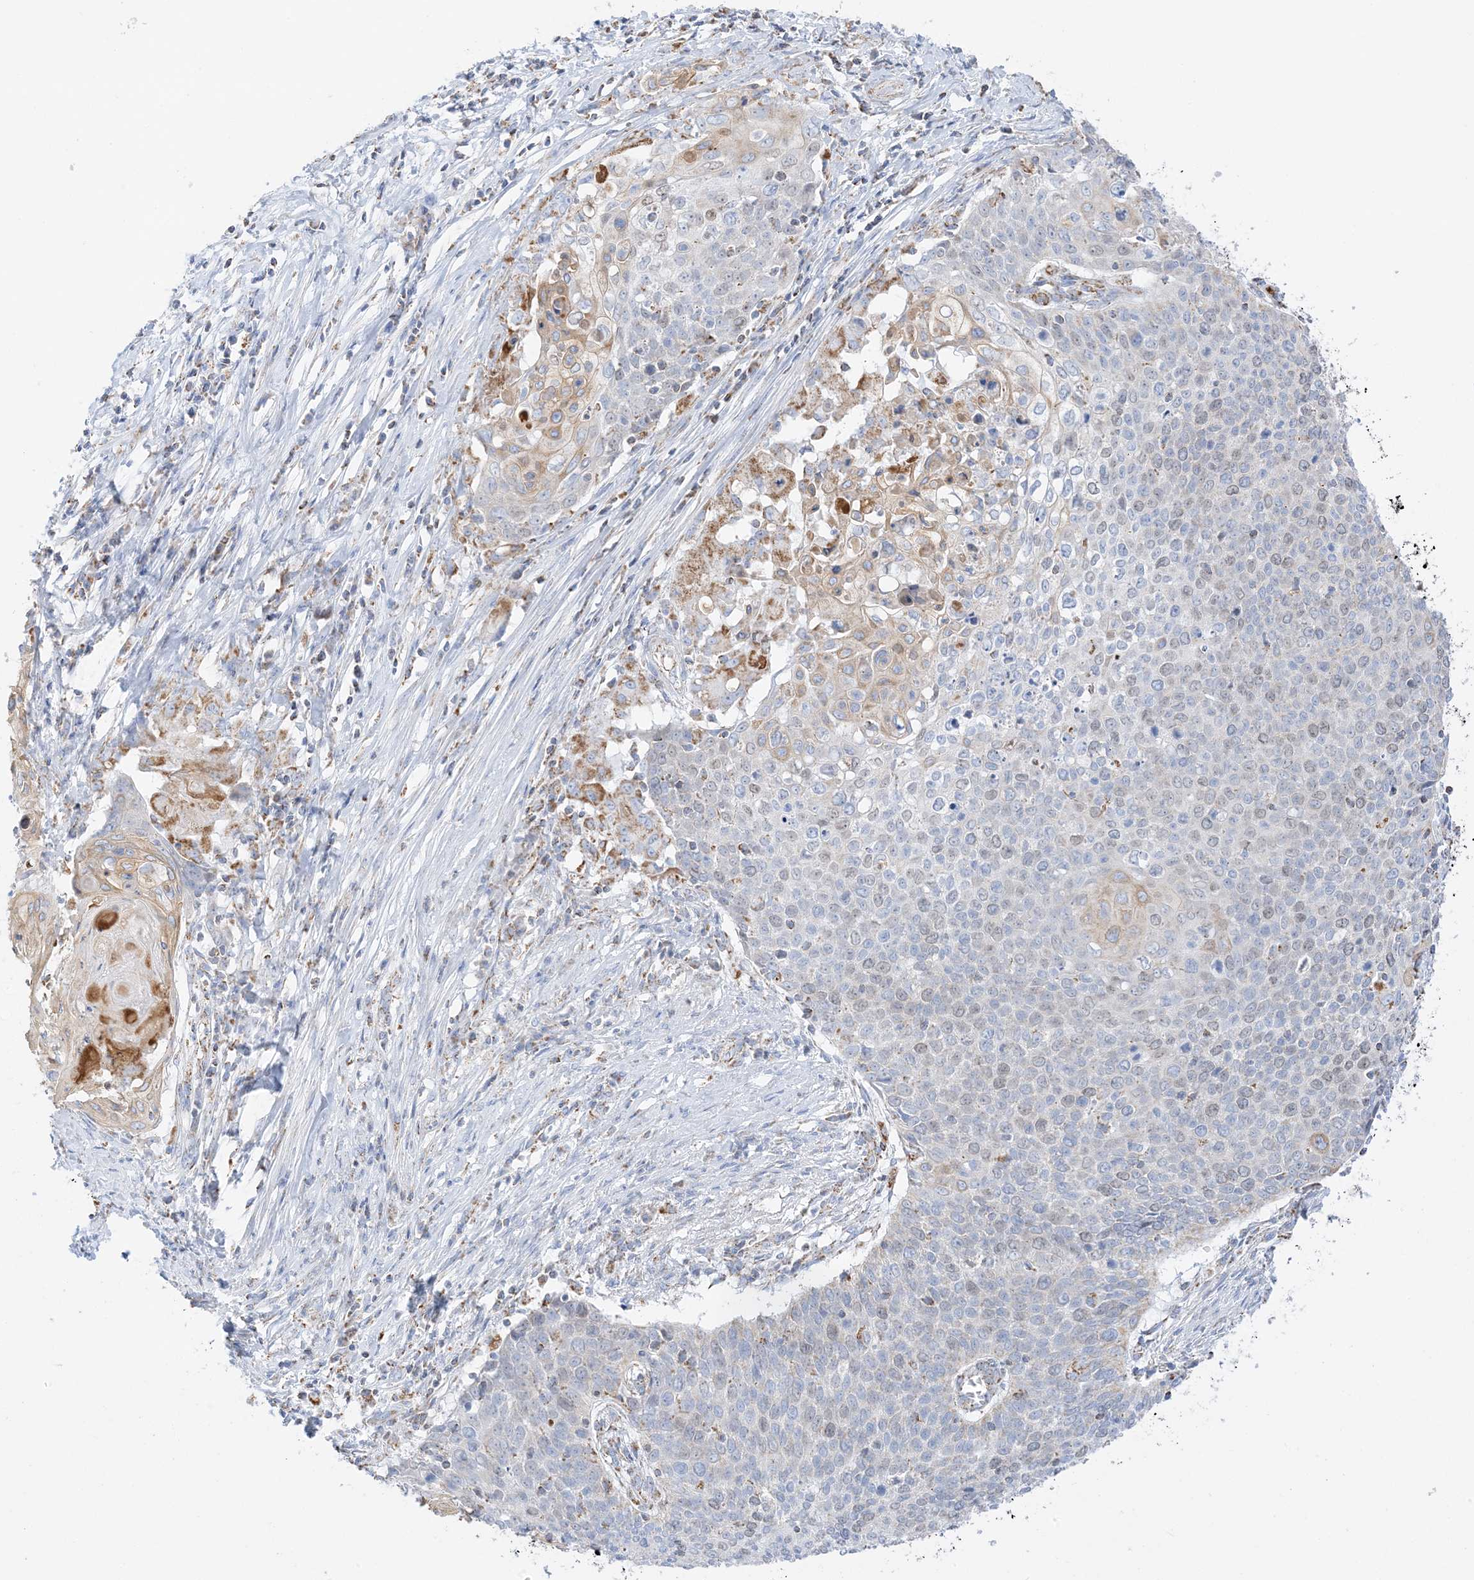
{"staining": {"intensity": "moderate", "quantity": "<25%", "location": "cytoplasmic/membranous"}, "tissue": "cervical cancer", "cell_type": "Tumor cells", "image_type": "cancer", "snomed": [{"axis": "morphology", "description": "Squamous cell carcinoma, NOS"}, {"axis": "topography", "description": "Cervix"}], "caption": "Tumor cells exhibit low levels of moderate cytoplasmic/membranous expression in about <25% of cells in human squamous cell carcinoma (cervical). The protein of interest is shown in brown color, while the nuclei are stained blue.", "gene": "CAPN13", "patient": {"sex": "female", "age": 39}}